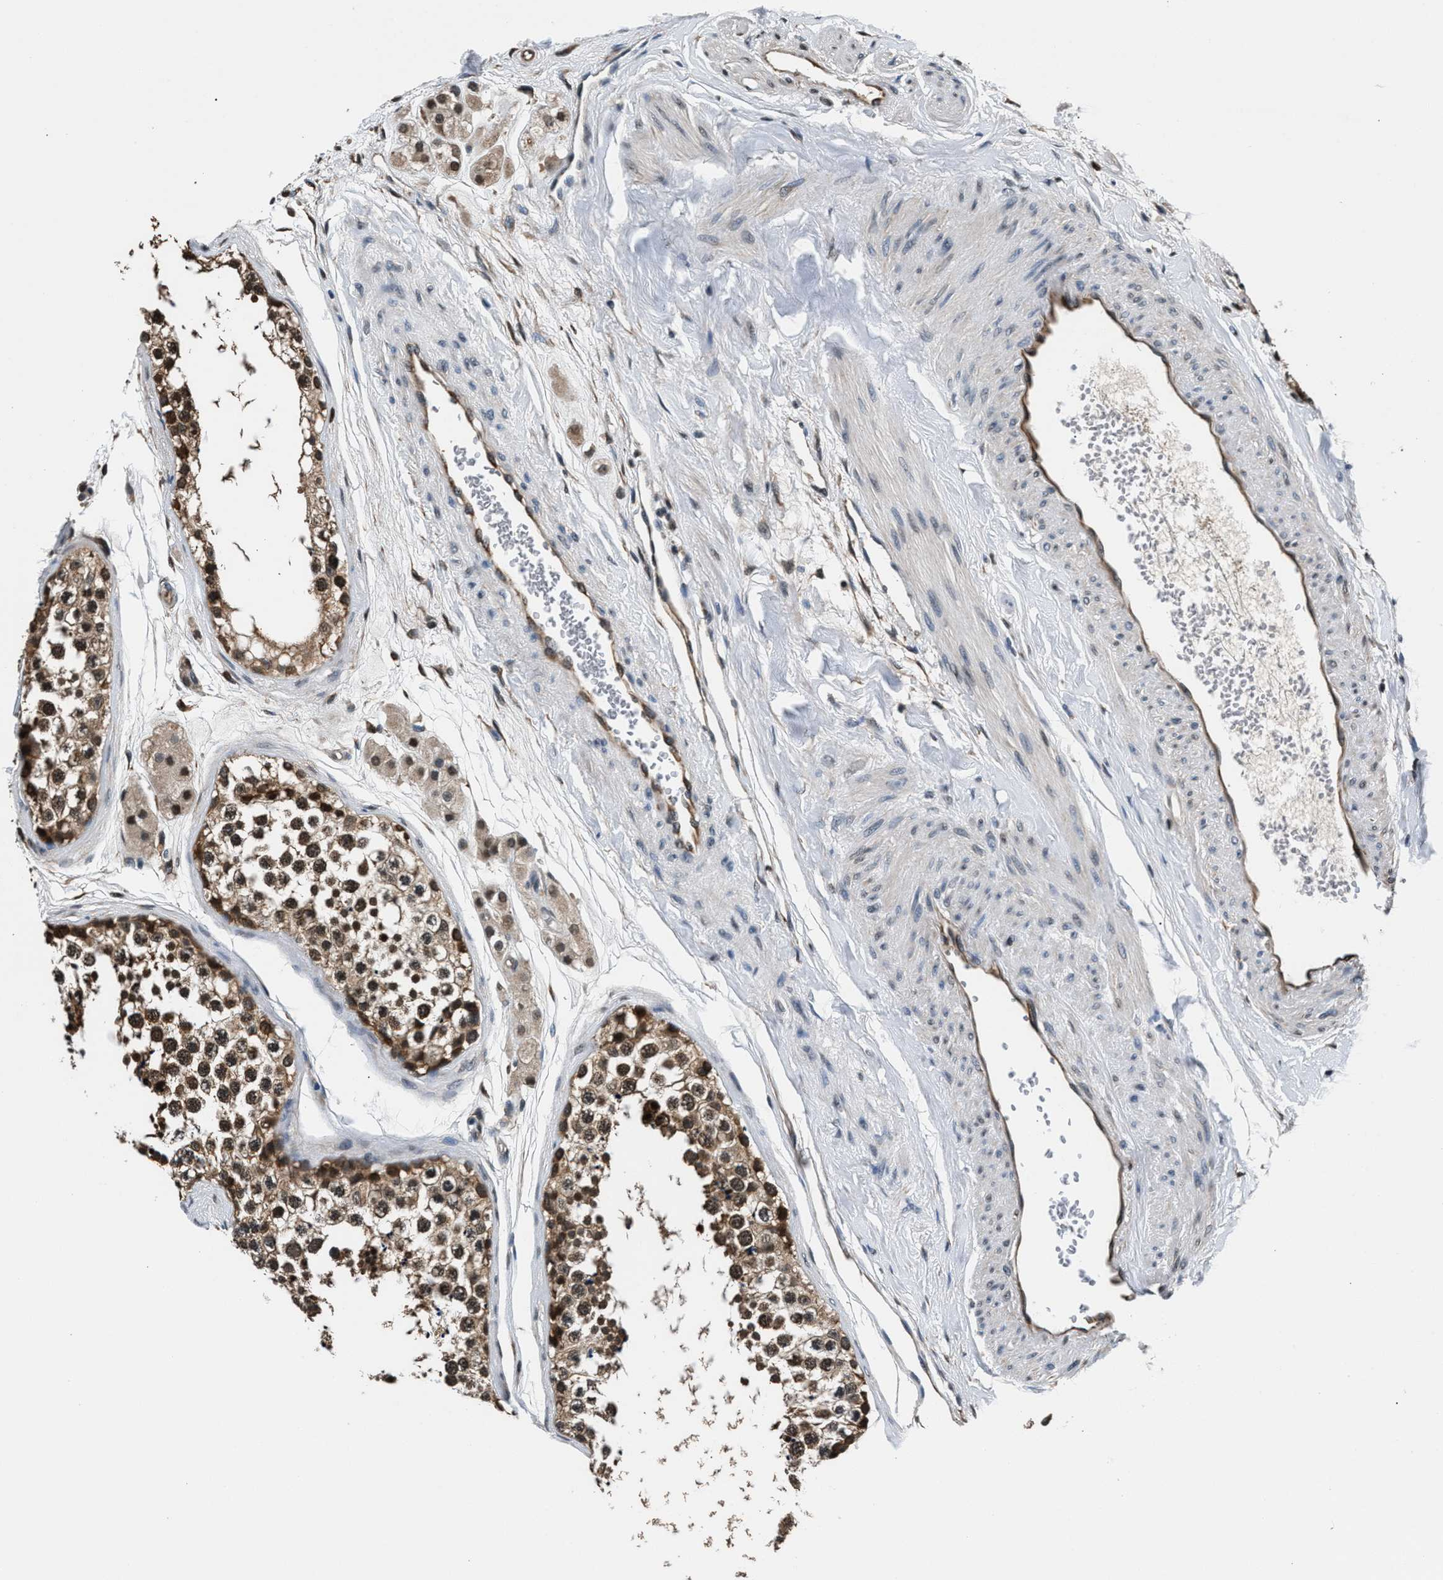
{"staining": {"intensity": "moderate", "quantity": ">75%", "location": "cytoplasmic/membranous,nuclear"}, "tissue": "testis", "cell_type": "Cells in seminiferous ducts", "image_type": "normal", "snomed": [{"axis": "morphology", "description": "Normal tissue, NOS"}, {"axis": "topography", "description": "Testis"}], "caption": "This micrograph reveals normal testis stained with immunohistochemistry to label a protein in brown. The cytoplasmic/membranous,nuclear of cells in seminiferous ducts show moderate positivity for the protein. Nuclei are counter-stained blue.", "gene": "RBM33", "patient": {"sex": "male", "age": 56}}